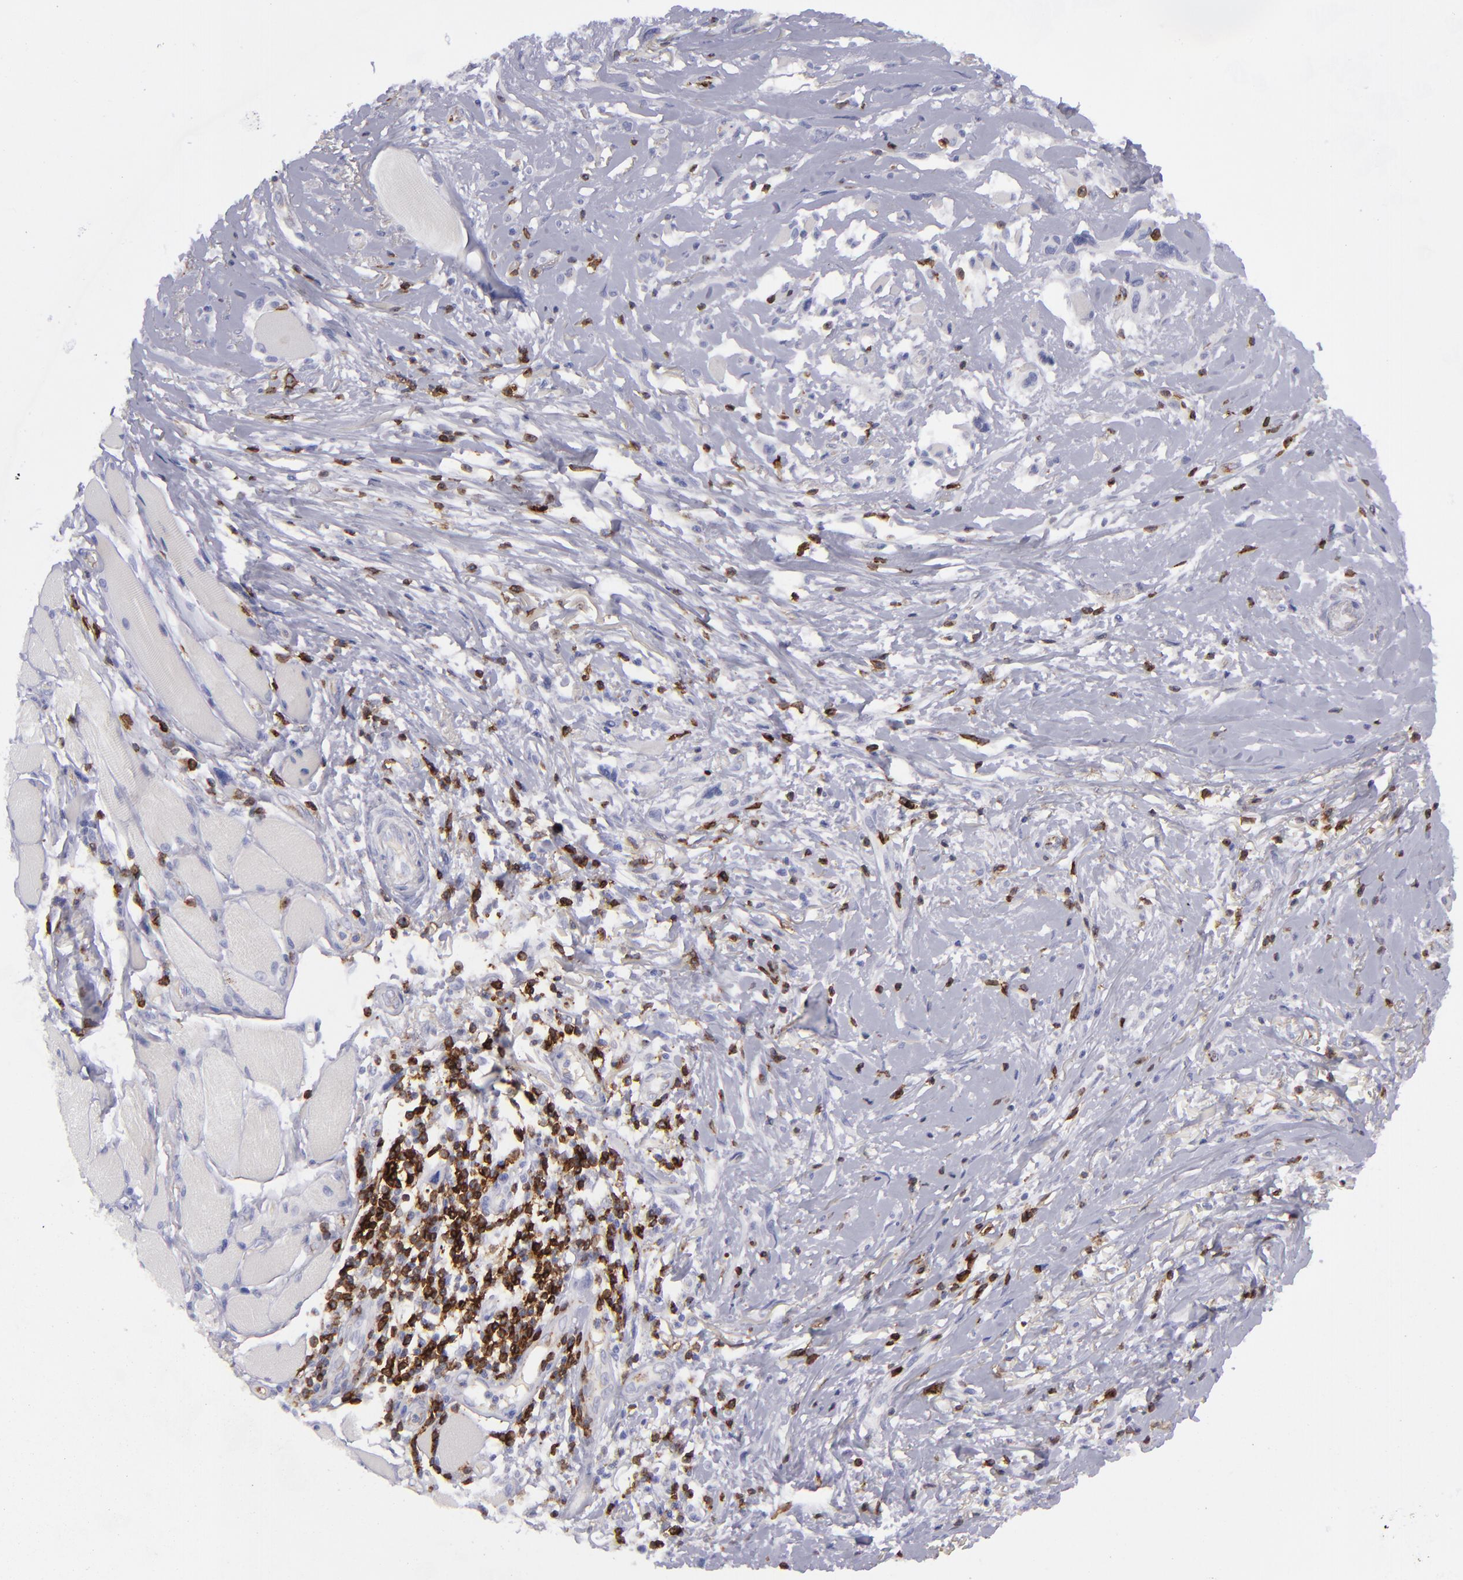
{"staining": {"intensity": "negative", "quantity": "none", "location": "none"}, "tissue": "melanoma", "cell_type": "Tumor cells", "image_type": "cancer", "snomed": [{"axis": "morphology", "description": "Malignant melanoma, NOS"}, {"axis": "topography", "description": "Skin"}], "caption": "Immunohistochemistry image of melanoma stained for a protein (brown), which exhibits no positivity in tumor cells.", "gene": "CD27", "patient": {"sex": "male", "age": 91}}